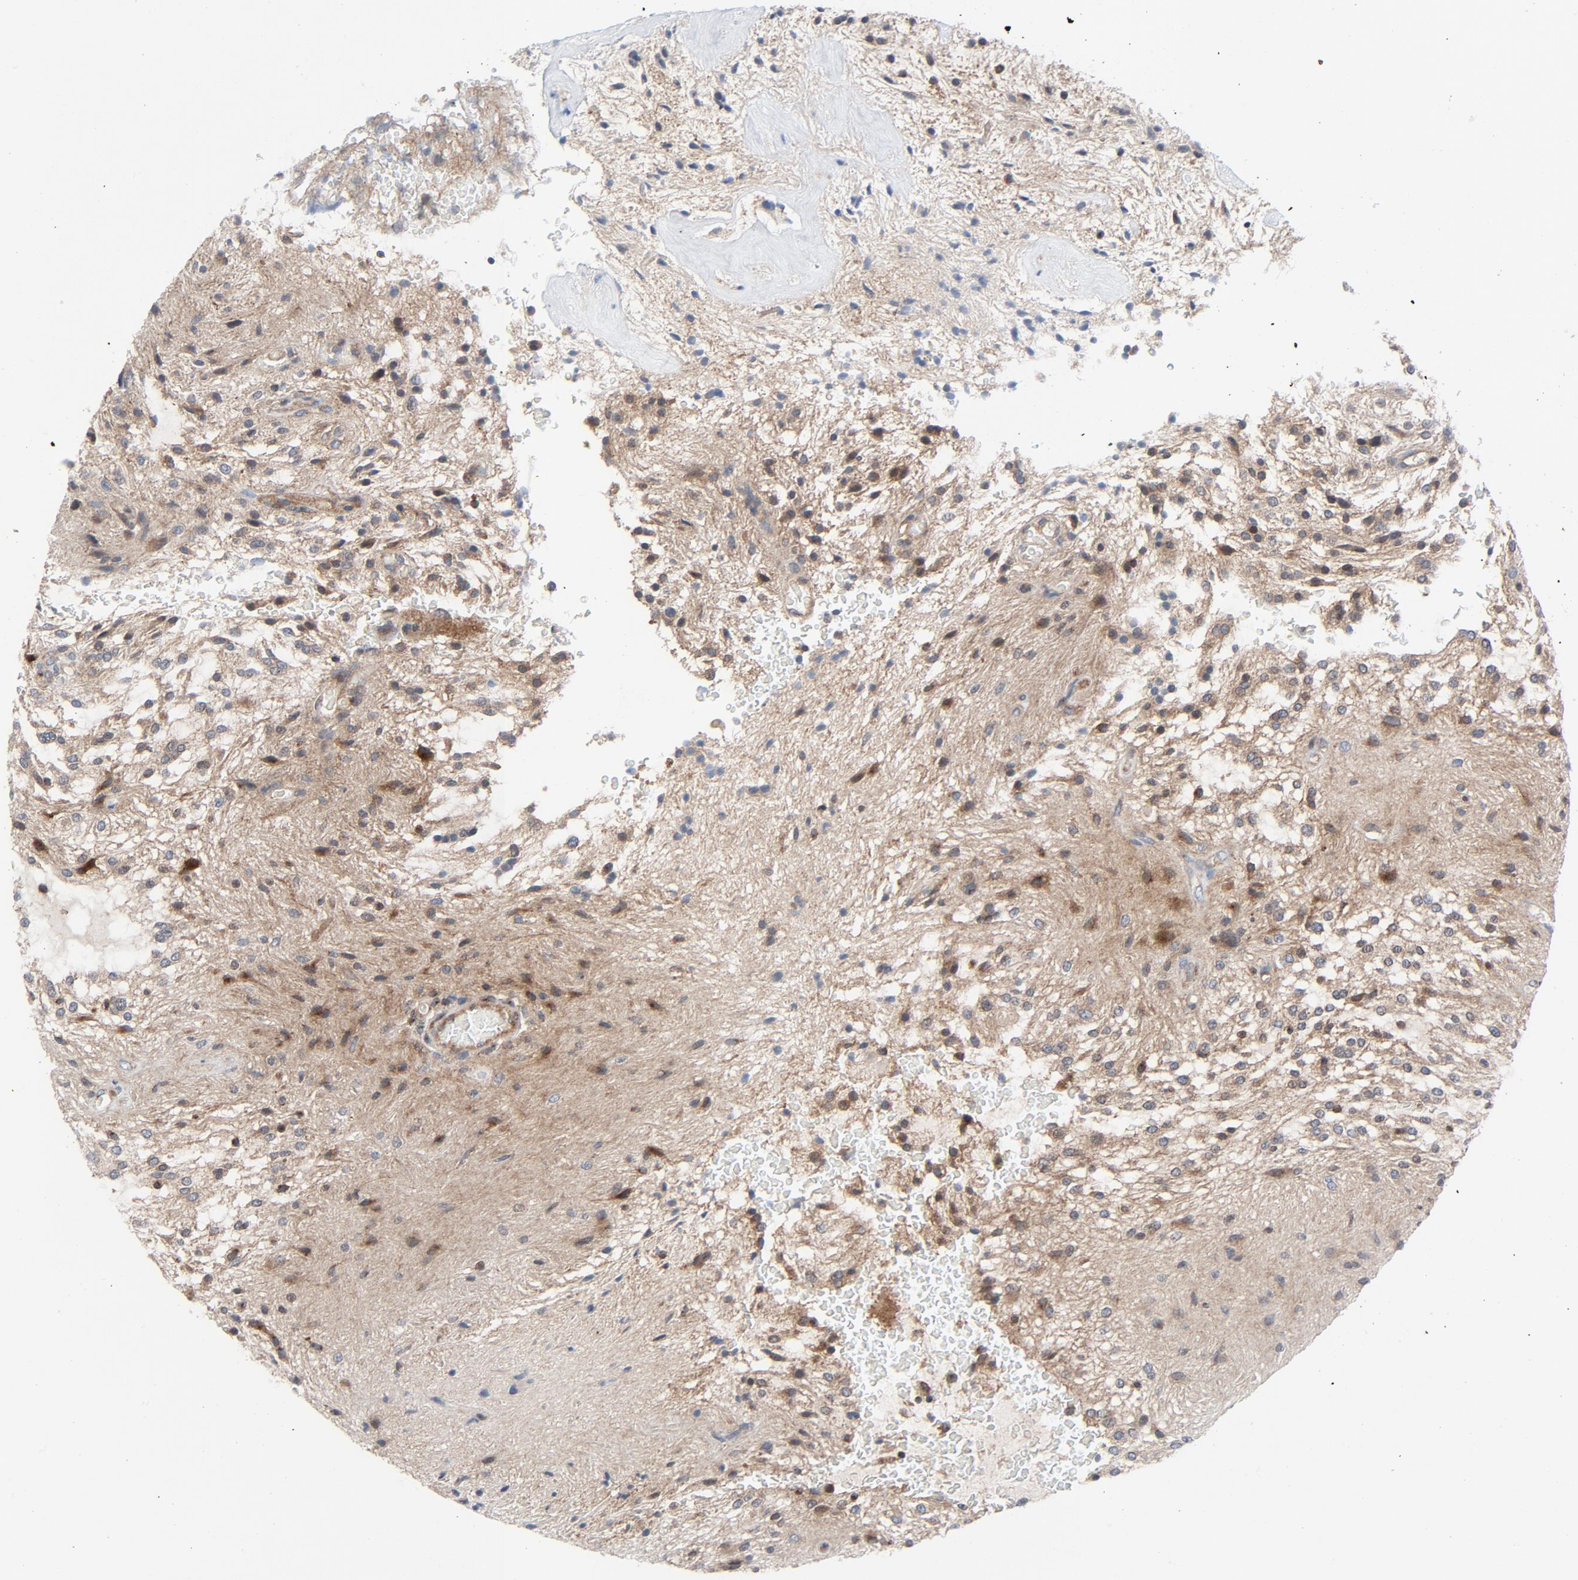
{"staining": {"intensity": "moderate", "quantity": ">75%", "location": "cytoplasmic/membranous"}, "tissue": "glioma", "cell_type": "Tumor cells", "image_type": "cancer", "snomed": [{"axis": "morphology", "description": "Glioma, malignant, NOS"}, {"axis": "topography", "description": "Cerebellum"}], "caption": "This is a histology image of immunohistochemistry (IHC) staining of malignant glioma, which shows moderate staining in the cytoplasmic/membranous of tumor cells.", "gene": "TSG101", "patient": {"sex": "female", "age": 10}}